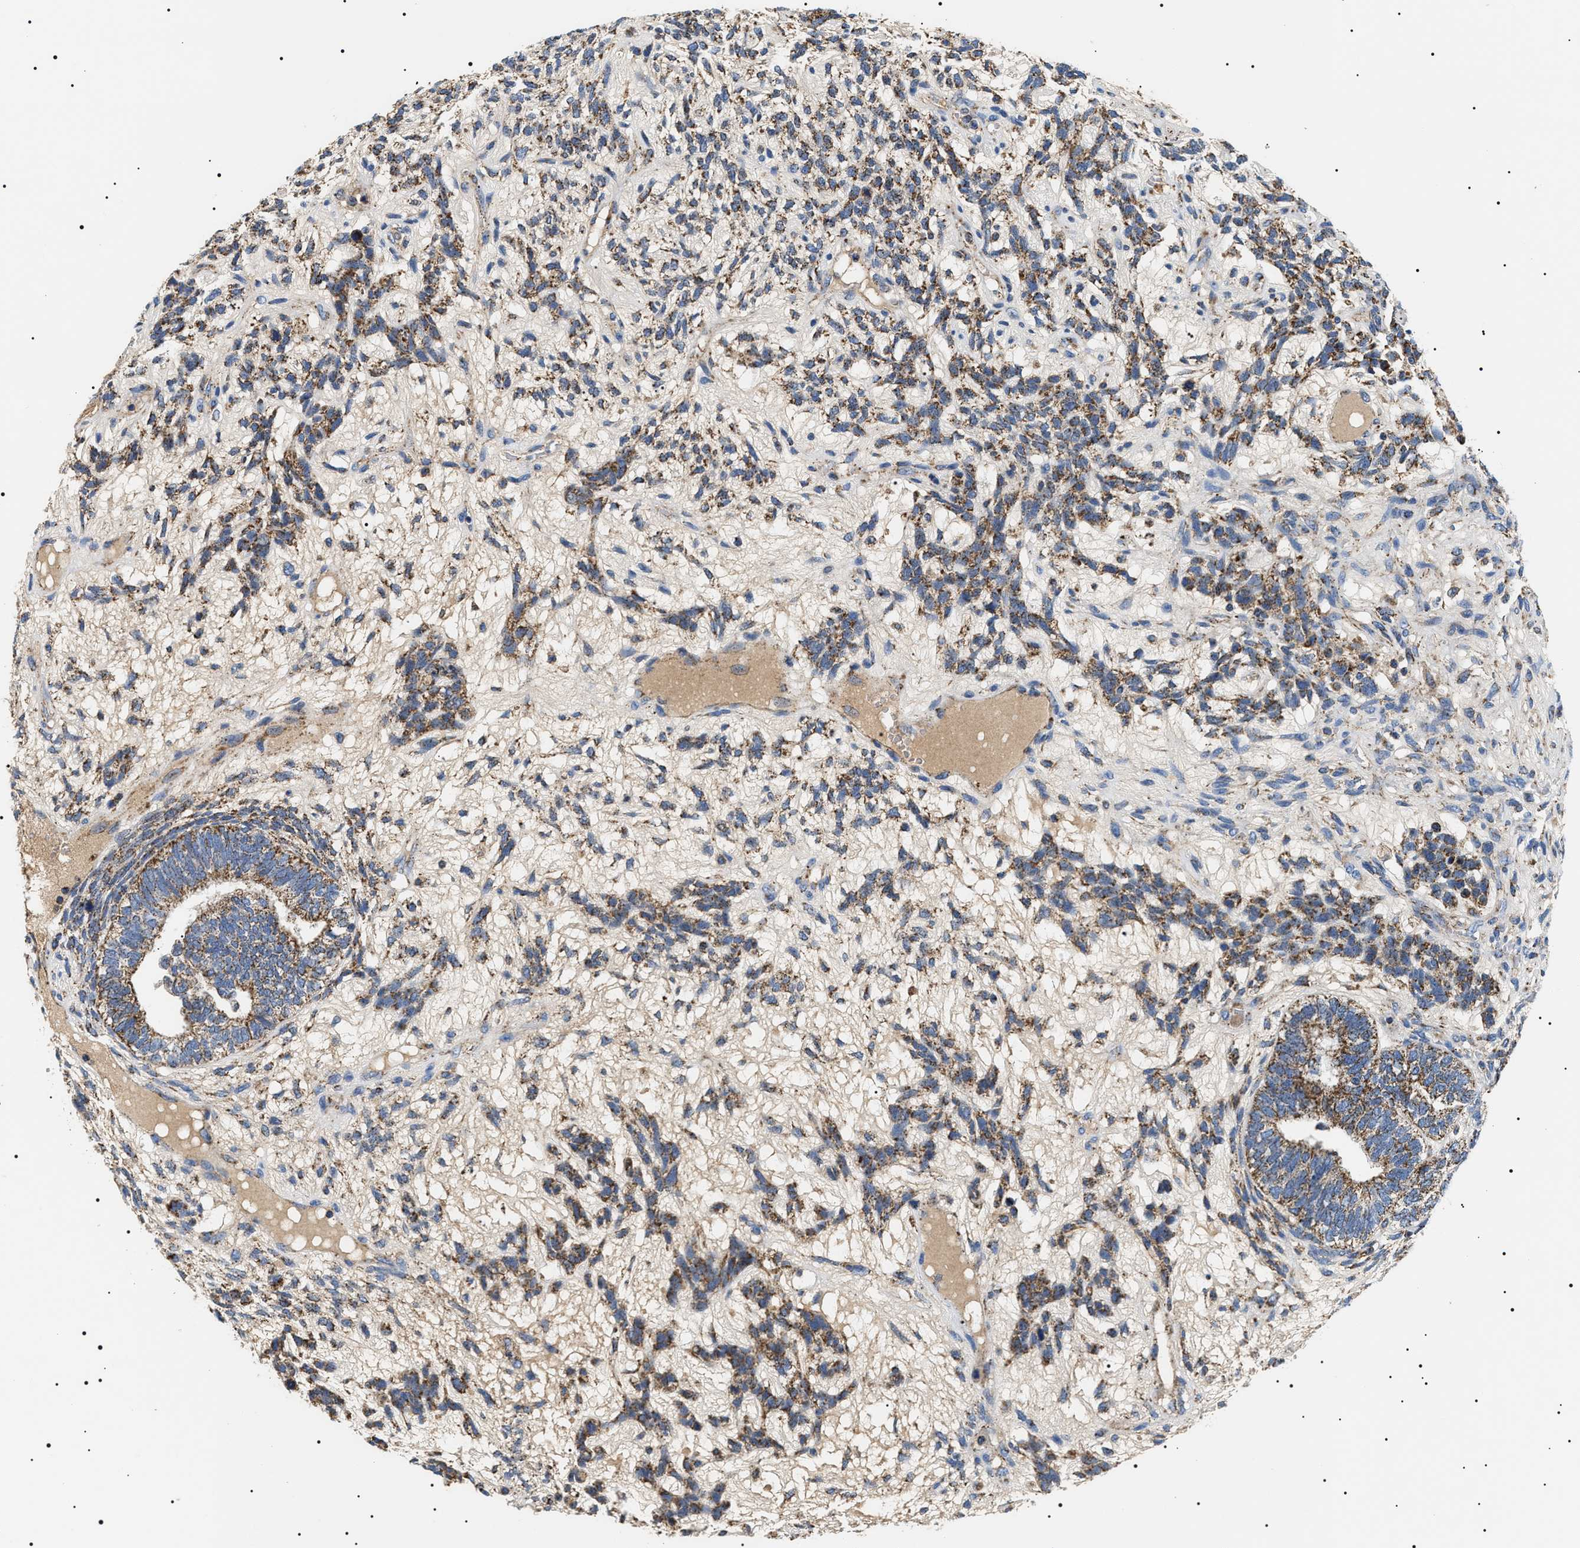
{"staining": {"intensity": "moderate", "quantity": ">75%", "location": "cytoplasmic/membranous"}, "tissue": "testis cancer", "cell_type": "Tumor cells", "image_type": "cancer", "snomed": [{"axis": "morphology", "description": "Seminoma, NOS"}, {"axis": "topography", "description": "Testis"}], "caption": "Testis cancer stained with DAB (3,3'-diaminobenzidine) IHC displays medium levels of moderate cytoplasmic/membranous expression in approximately >75% of tumor cells.", "gene": "OXSM", "patient": {"sex": "male", "age": 28}}